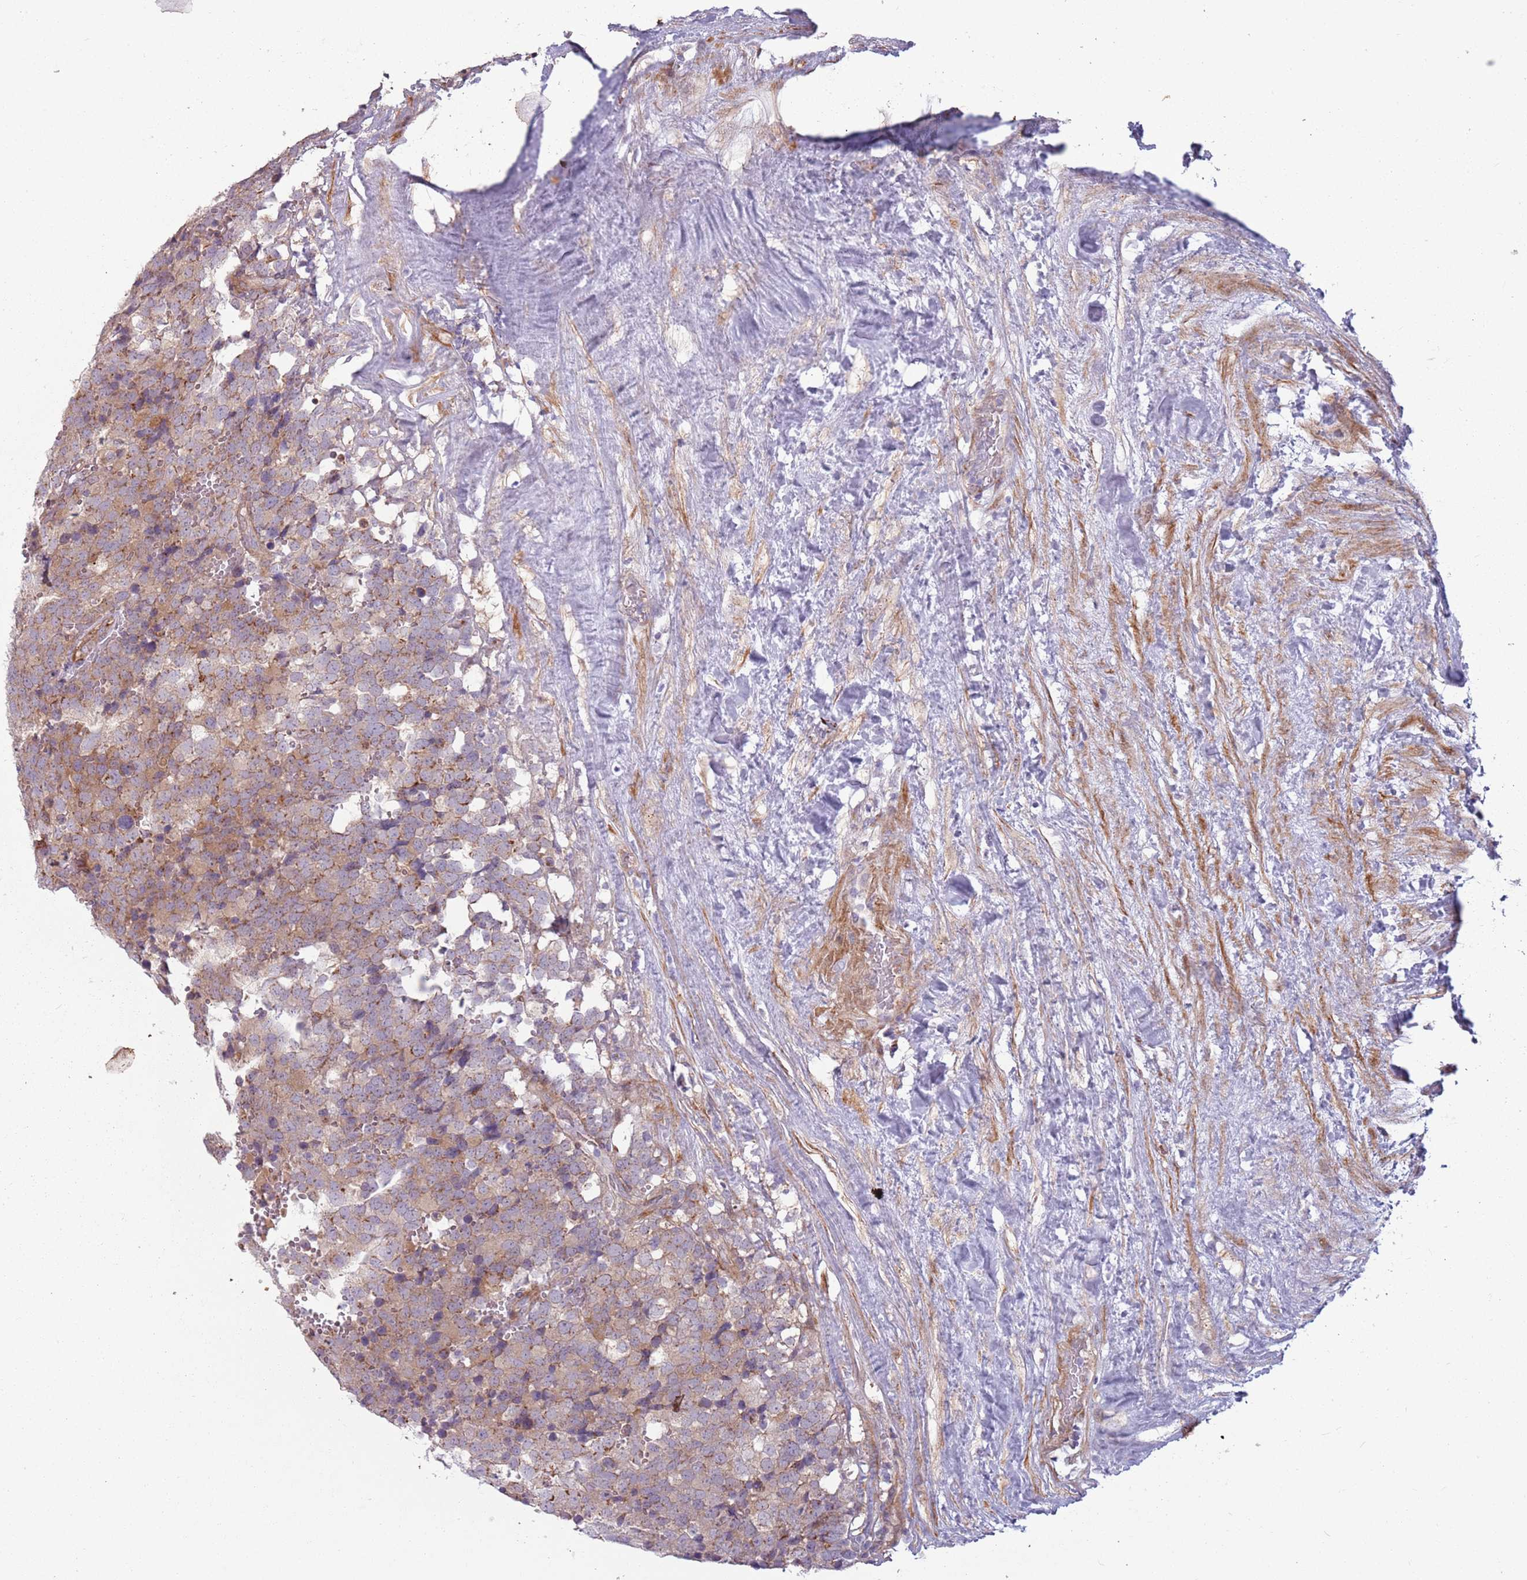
{"staining": {"intensity": "weak", "quantity": ">75%", "location": "cytoplasmic/membranous"}, "tissue": "testis cancer", "cell_type": "Tumor cells", "image_type": "cancer", "snomed": [{"axis": "morphology", "description": "Seminoma, NOS"}, {"axis": "topography", "description": "Testis"}], "caption": "A brown stain shows weak cytoplasmic/membranous staining of a protein in seminoma (testis) tumor cells.", "gene": "CCDC150", "patient": {"sex": "male", "age": 71}}